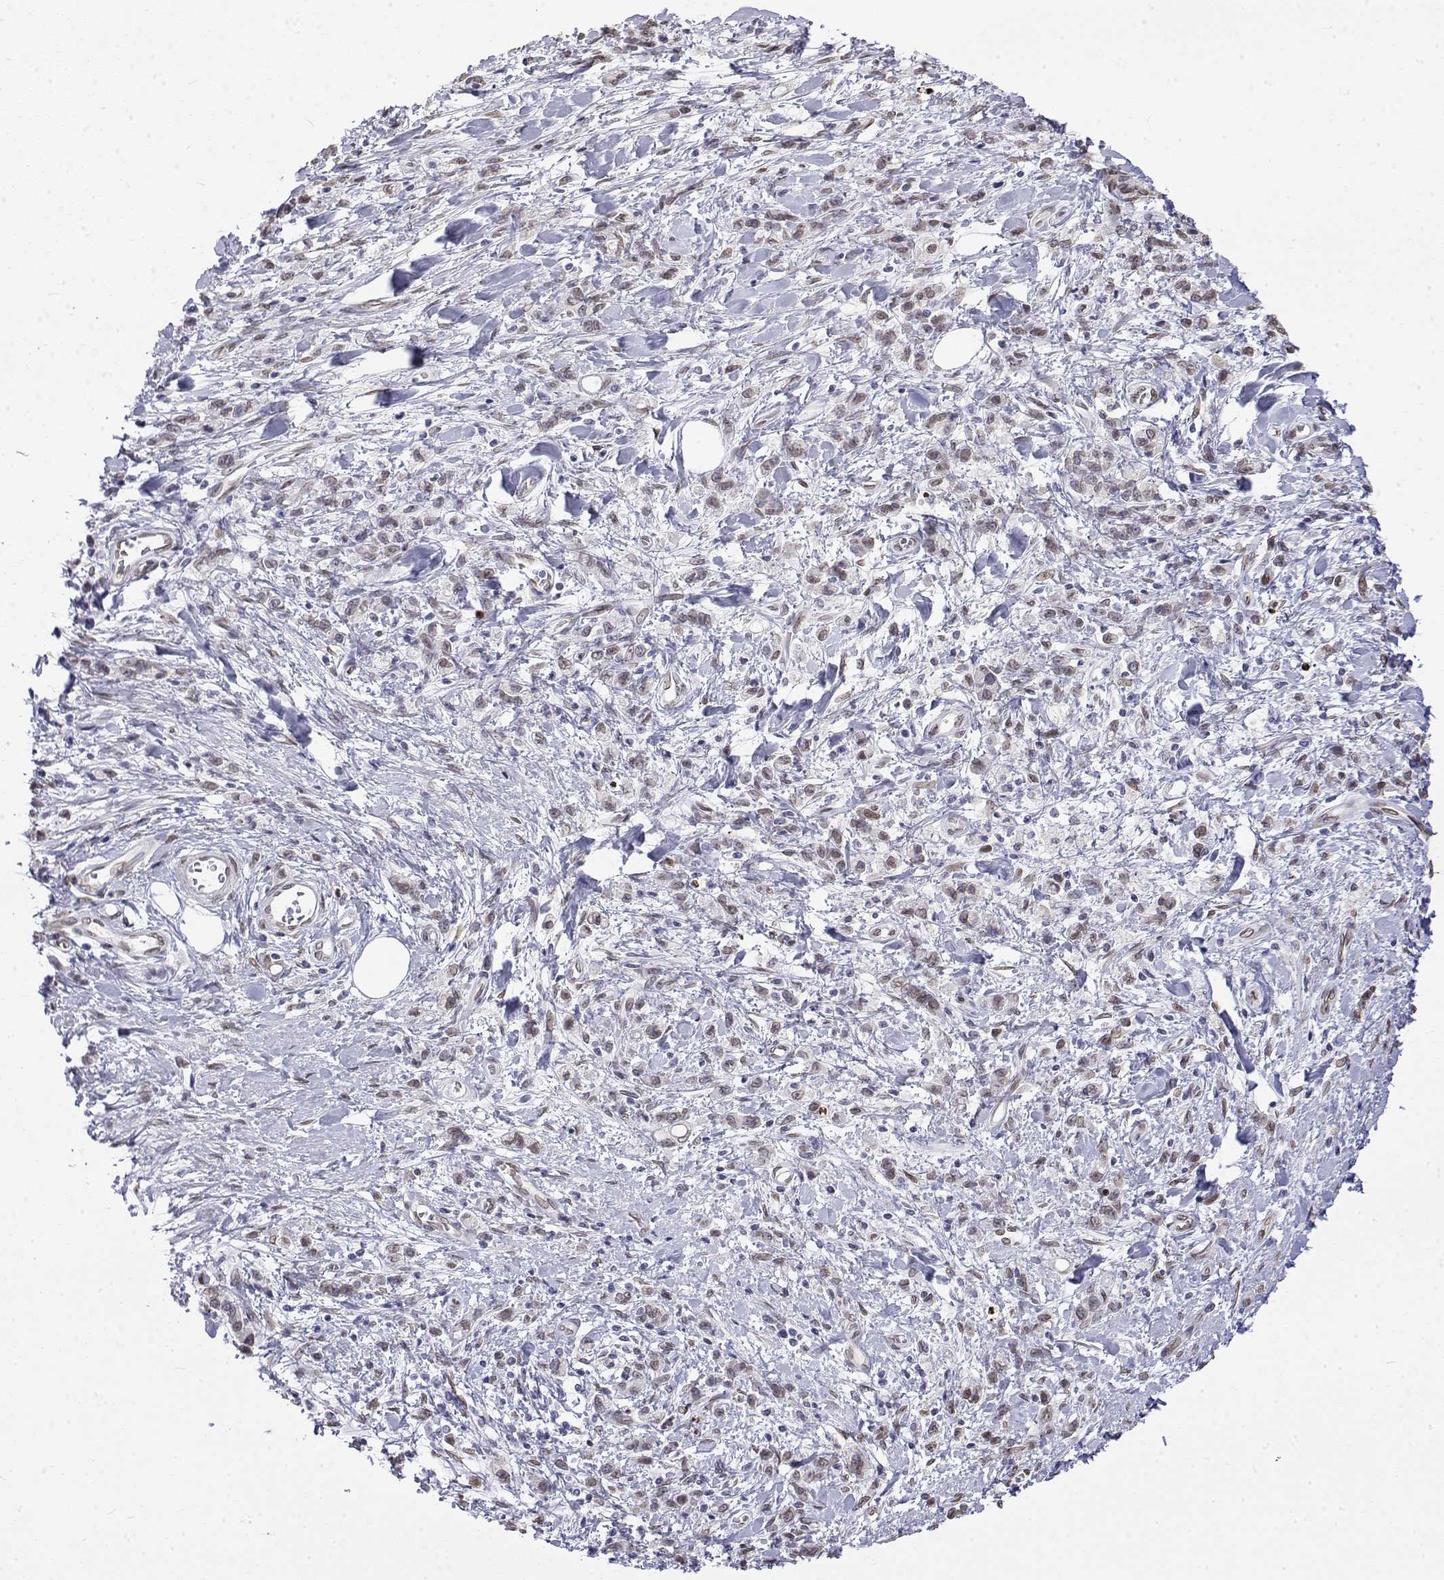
{"staining": {"intensity": "weak", "quantity": "25%-75%", "location": "nuclear"}, "tissue": "stomach cancer", "cell_type": "Tumor cells", "image_type": "cancer", "snomed": [{"axis": "morphology", "description": "Adenocarcinoma, NOS"}, {"axis": "topography", "description": "Stomach"}], "caption": "Tumor cells show weak nuclear positivity in approximately 25%-75% of cells in stomach adenocarcinoma. (brown staining indicates protein expression, while blue staining denotes nuclei).", "gene": "ZNF532", "patient": {"sex": "male", "age": 77}}